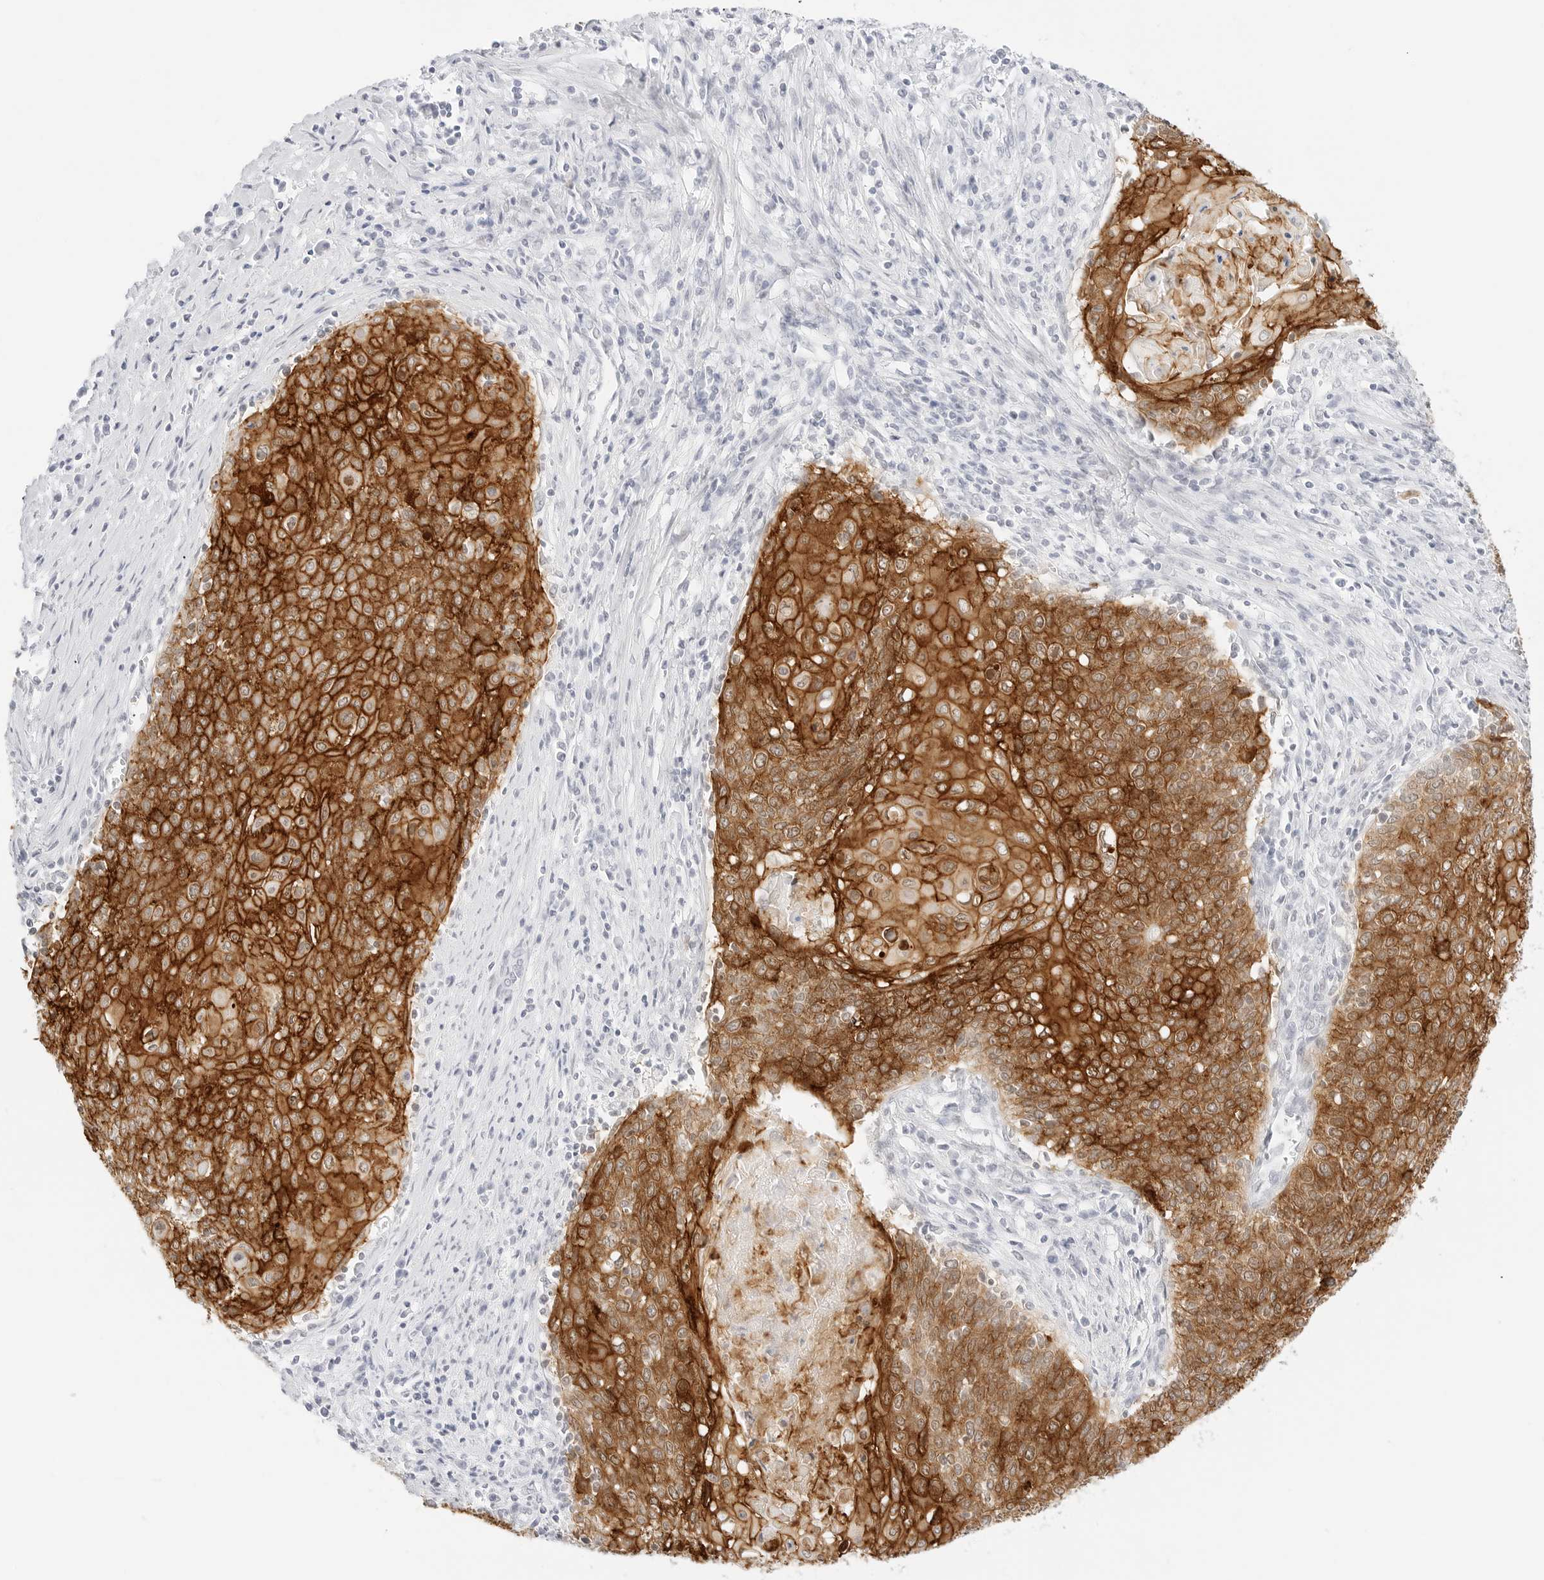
{"staining": {"intensity": "strong", "quantity": ">75%", "location": "cytoplasmic/membranous"}, "tissue": "cervical cancer", "cell_type": "Tumor cells", "image_type": "cancer", "snomed": [{"axis": "morphology", "description": "Squamous cell carcinoma, NOS"}, {"axis": "topography", "description": "Cervix"}], "caption": "Cervical cancer (squamous cell carcinoma) stained for a protein shows strong cytoplasmic/membranous positivity in tumor cells.", "gene": "CDH1", "patient": {"sex": "female", "age": 39}}